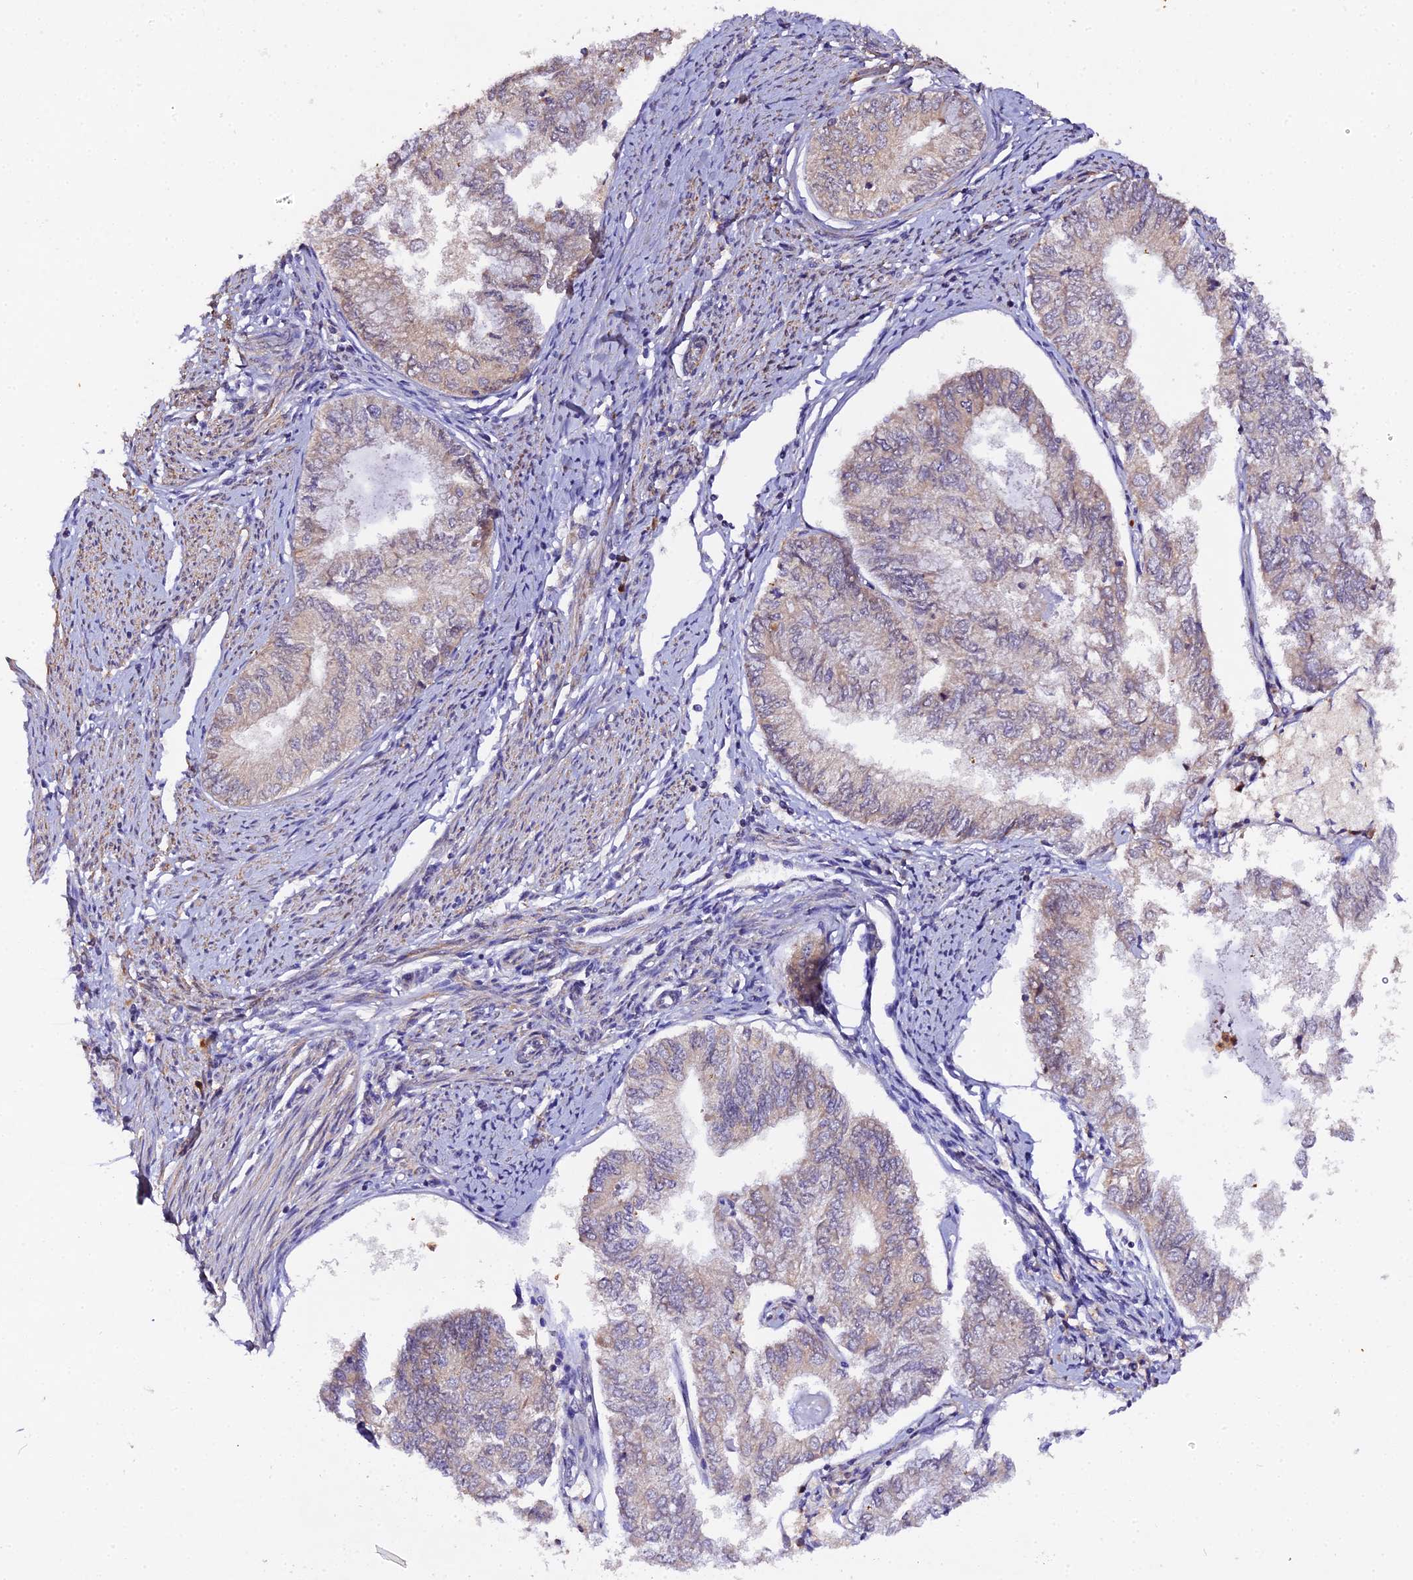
{"staining": {"intensity": "weak", "quantity": "<25%", "location": "cytoplasmic/membranous"}, "tissue": "endometrial cancer", "cell_type": "Tumor cells", "image_type": "cancer", "snomed": [{"axis": "morphology", "description": "Adenocarcinoma, NOS"}, {"axis": "topography", "description": "Endometrium"}], "caption": "IHC histopathology image of human endometrial cancer (adenocarcinoma) stained for a protein (brown), which displays no positivity in tumor cells.", "gene": "TRIM26", "patient": {"sex": "female", "age": 68}}